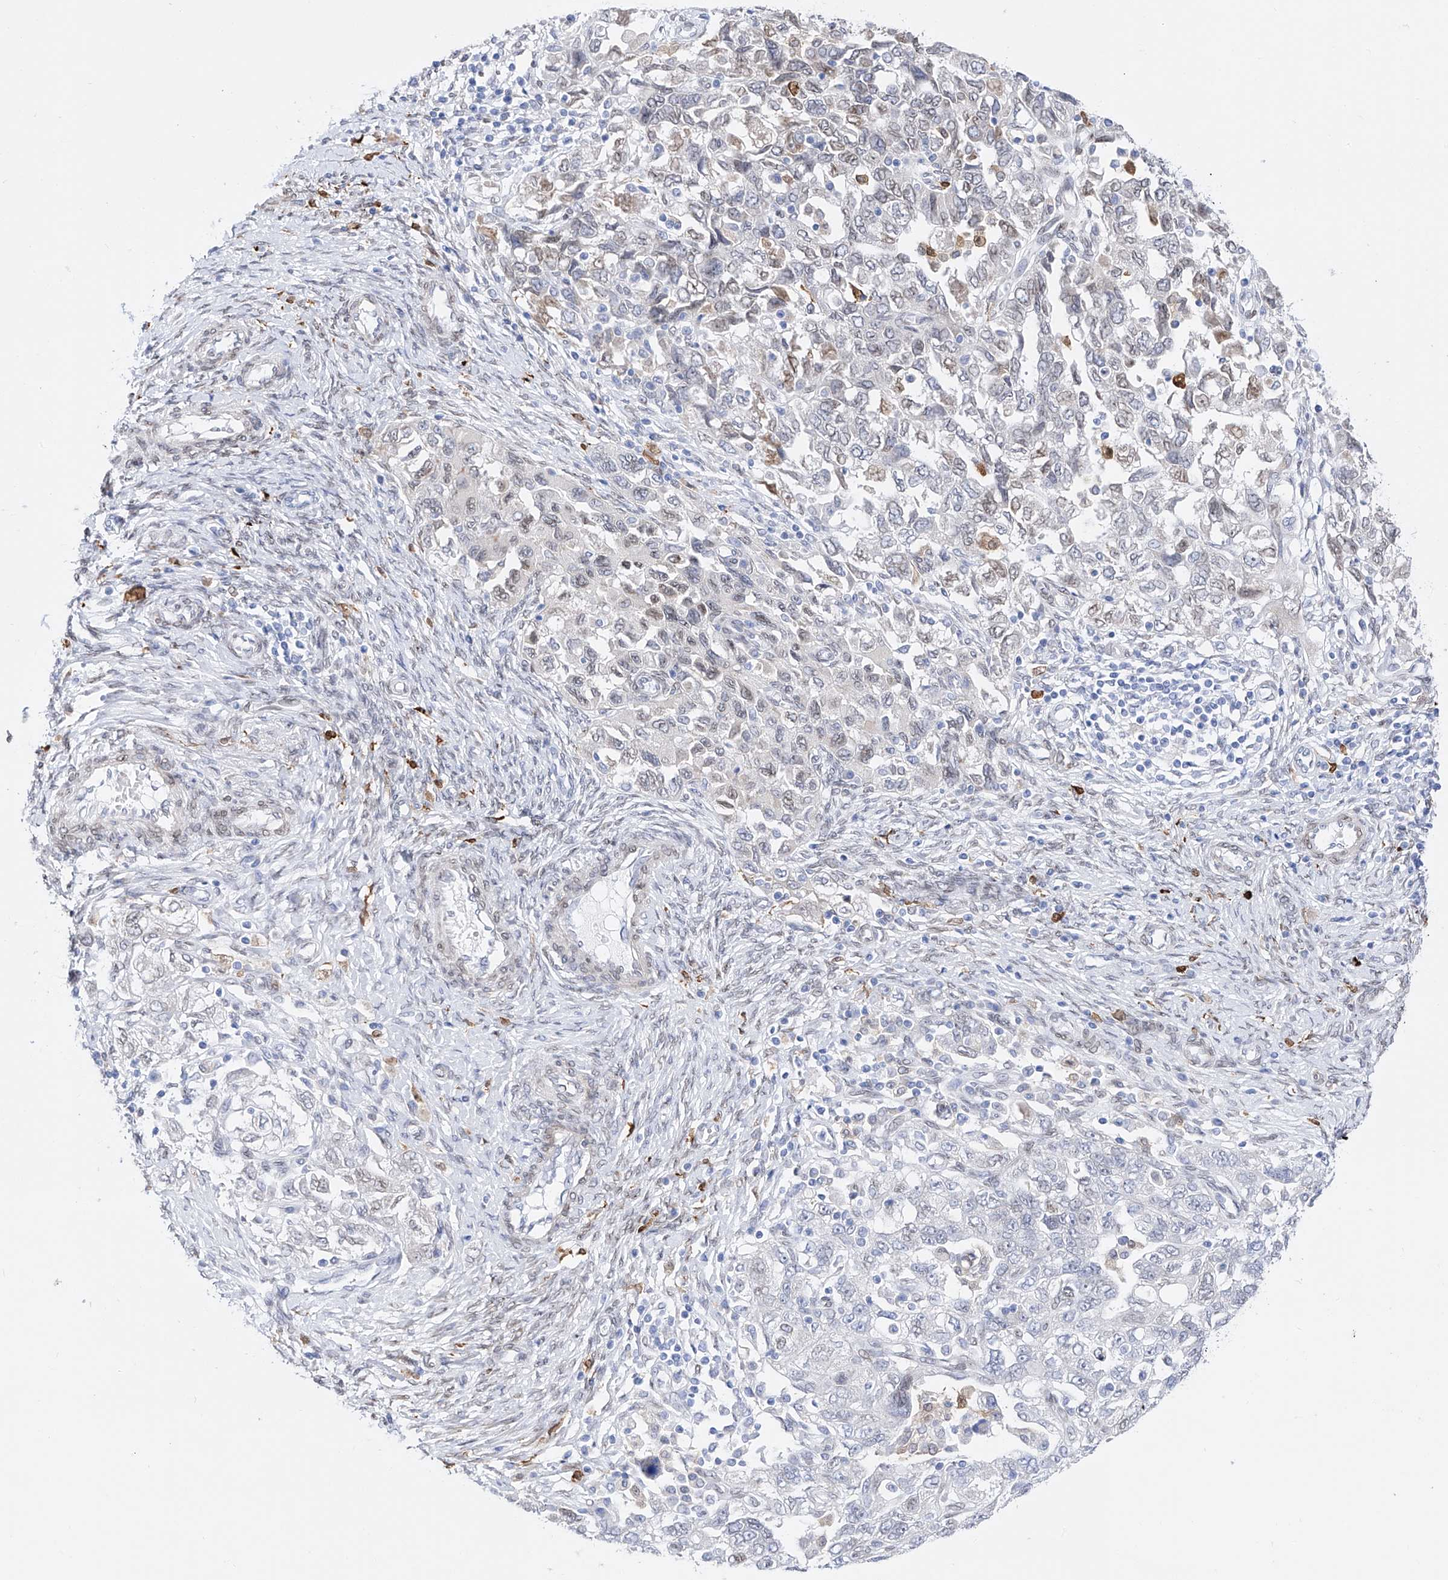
{"staining": {"intensity": "negative", "quantity": "none", "location": "none"}, "tissue": "ovarian cancer", "cell_type": "Tumor cells", "image_type": "cancer", "snomed": [{"axis": "morphology", "description": "Carcinoma, NOS"}, {"axis": "morphology", "description": "Cystadenocarcinoma, serous, NOS"}, {"axis": "topography", "description": "Ovary"}], "caption": "Micrograph shows no protein expression in tumor cells of ovarian cancer (carcinoma) tissue. (Brightfield microscopy of DAB (3,3'-diaminobenzidine) IHC at high magnification).", "gene": "LCLAT1", "patient": {"sex": "female", "age": 69}}